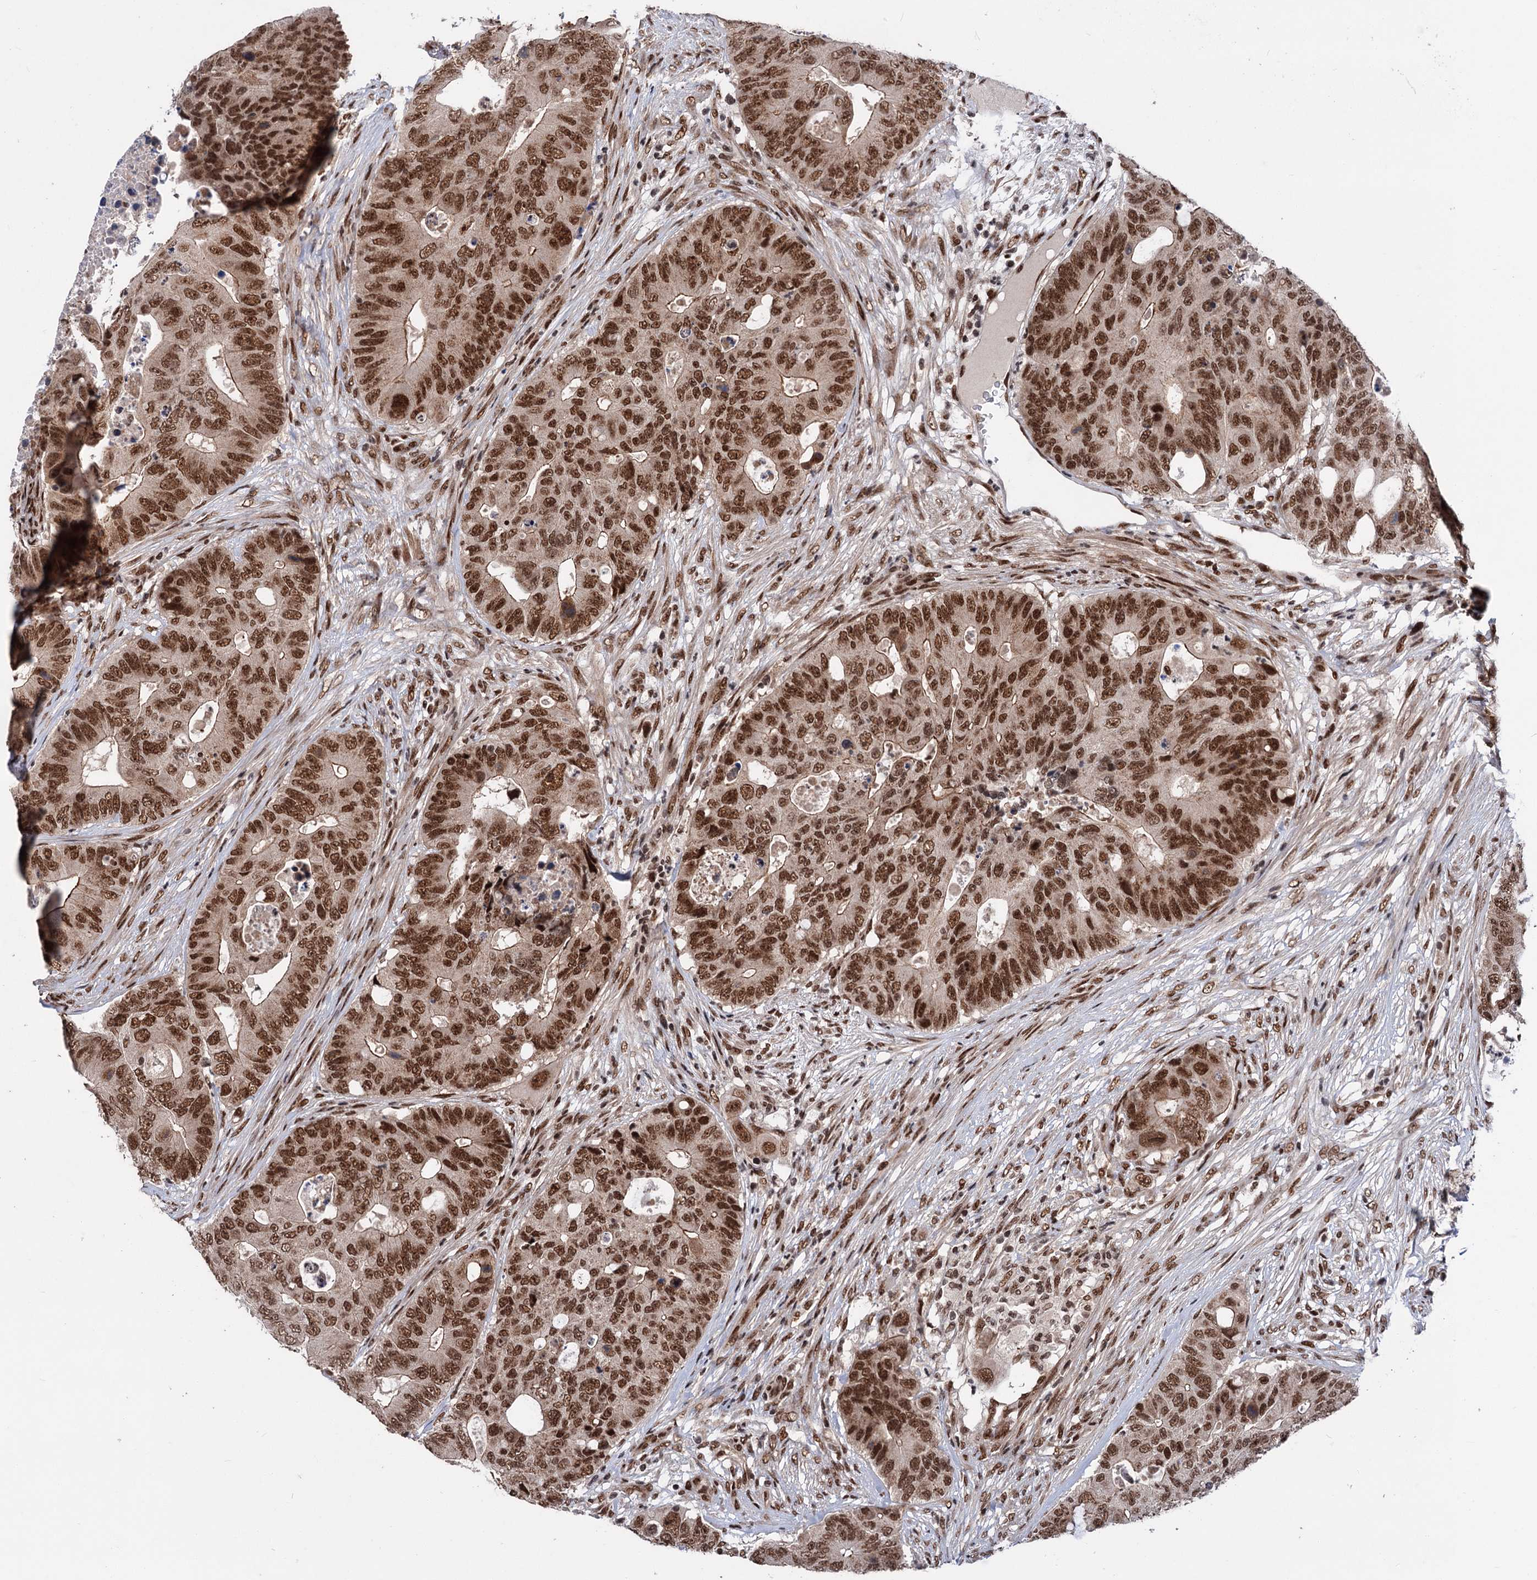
{"staining": {"intensity": "strong", "quantity": ">75%", "location": "cytoplasmic/membranous,nuclear"}, "tissue": "colorectal cancer", "cell_type": "Tumor cells", "image_type": "cancer", "snomed": [{"axis": "morphology", "description": "Adenocarcinoma, NOS"}, {"axis": "topography", "description": "Colon"}], "caption": "IHC image of neoplastic tissue: human colorectal cancer stained using IHC shows high levels of strong protein expression localized specifically in the cytoplasmic/membranous and nuclear of tumor cells, appearing as a cytoplasmic/membranous and nuclear brown color.", "gene": "MAML1", "patient": {"sex": "male", "age": 71}}